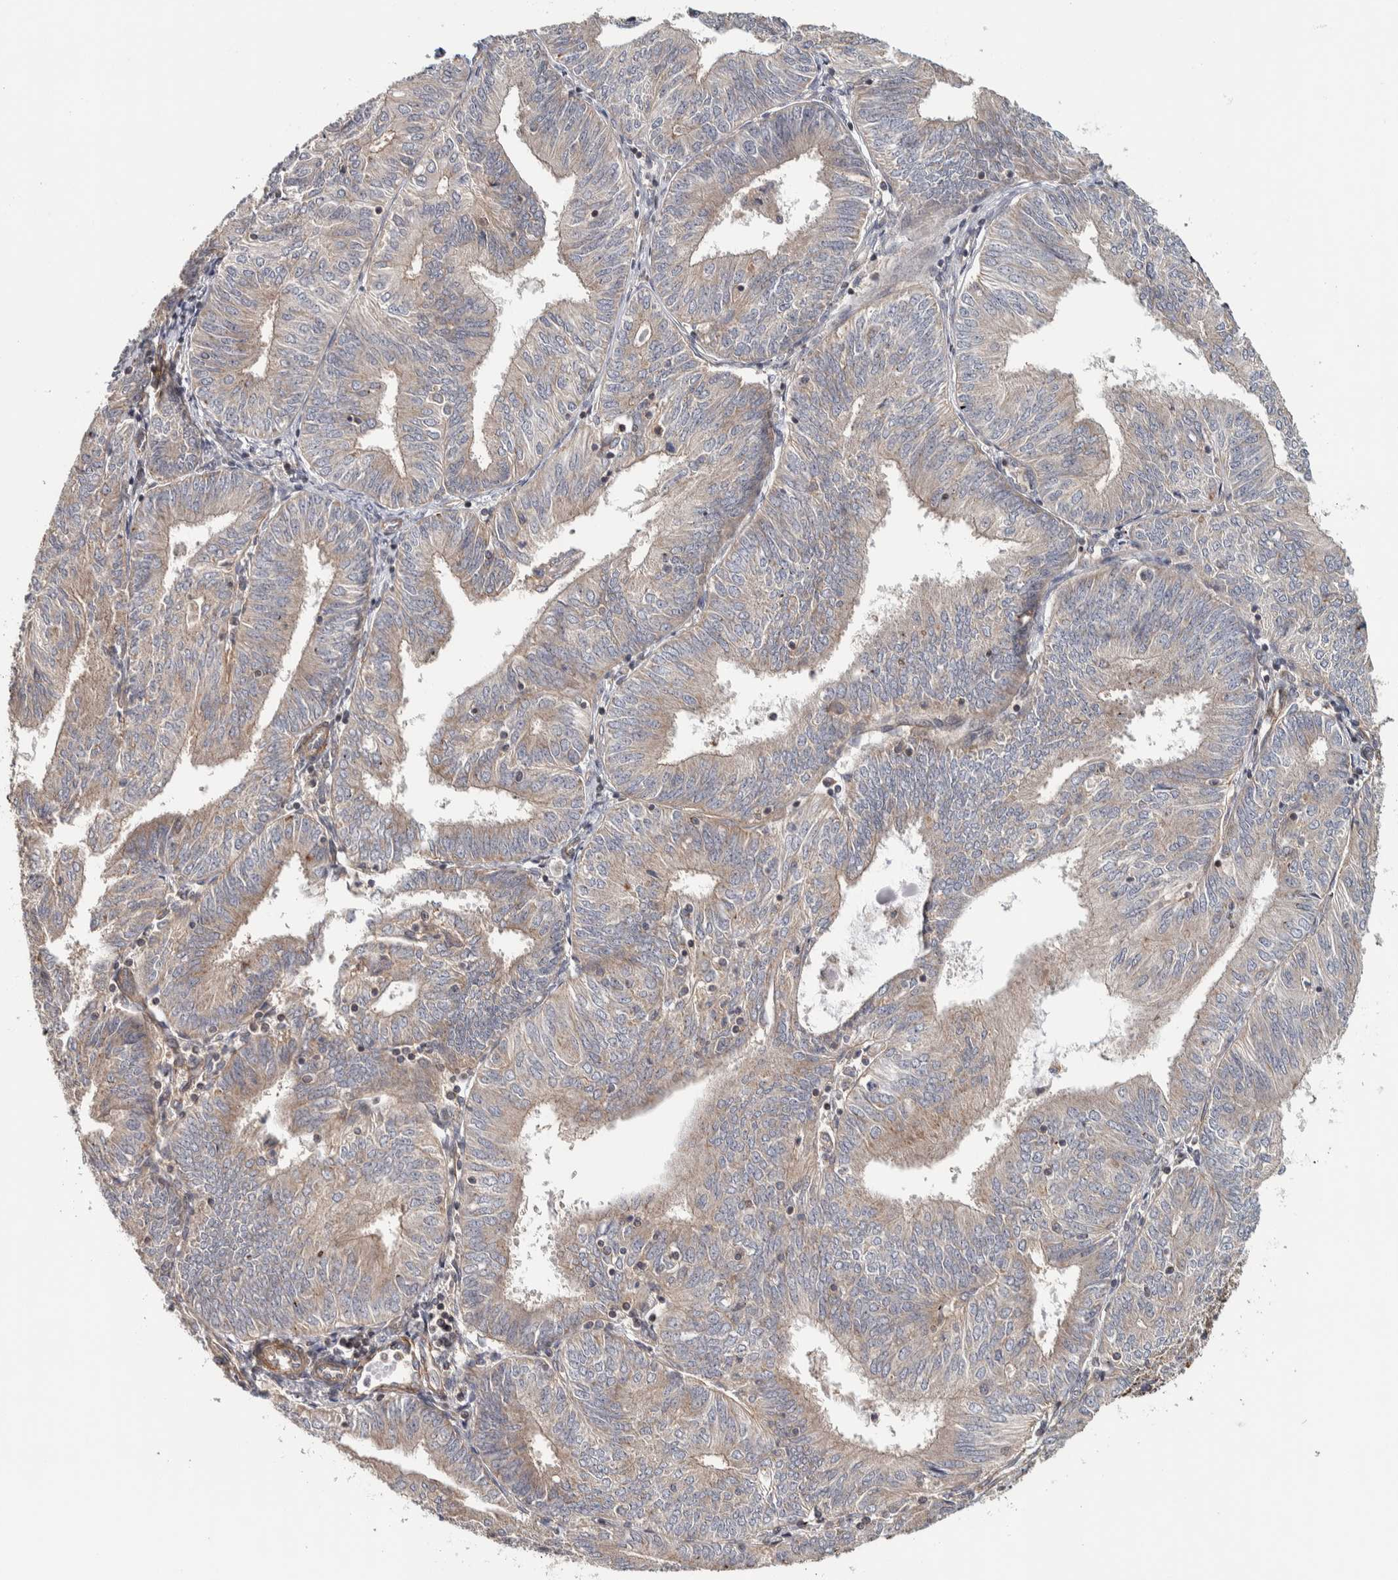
{"staining": {"intensity": "weak", "quantity": ">75%", "location": "cytoplasmic/membranous"}, "tissue": "endometrial cancer", "cell_type": "Tumor cells", "image_type": "cancer", "snomed": [{"axis": "morphology", "description": "Adenocarcinoma, NOS"}, {"axis": "topography", "description": "Endometrium"}], "caption": "A high-resolution photomicrograph shows immunohistochemistry (IHC) staining of endometrial cancer, which reveals weak cytoplasmic/membranous staining in approximately >75% of tumor cells.", "gene": "CHMP4C", "patient": {"sex": "female", "age": 58}}